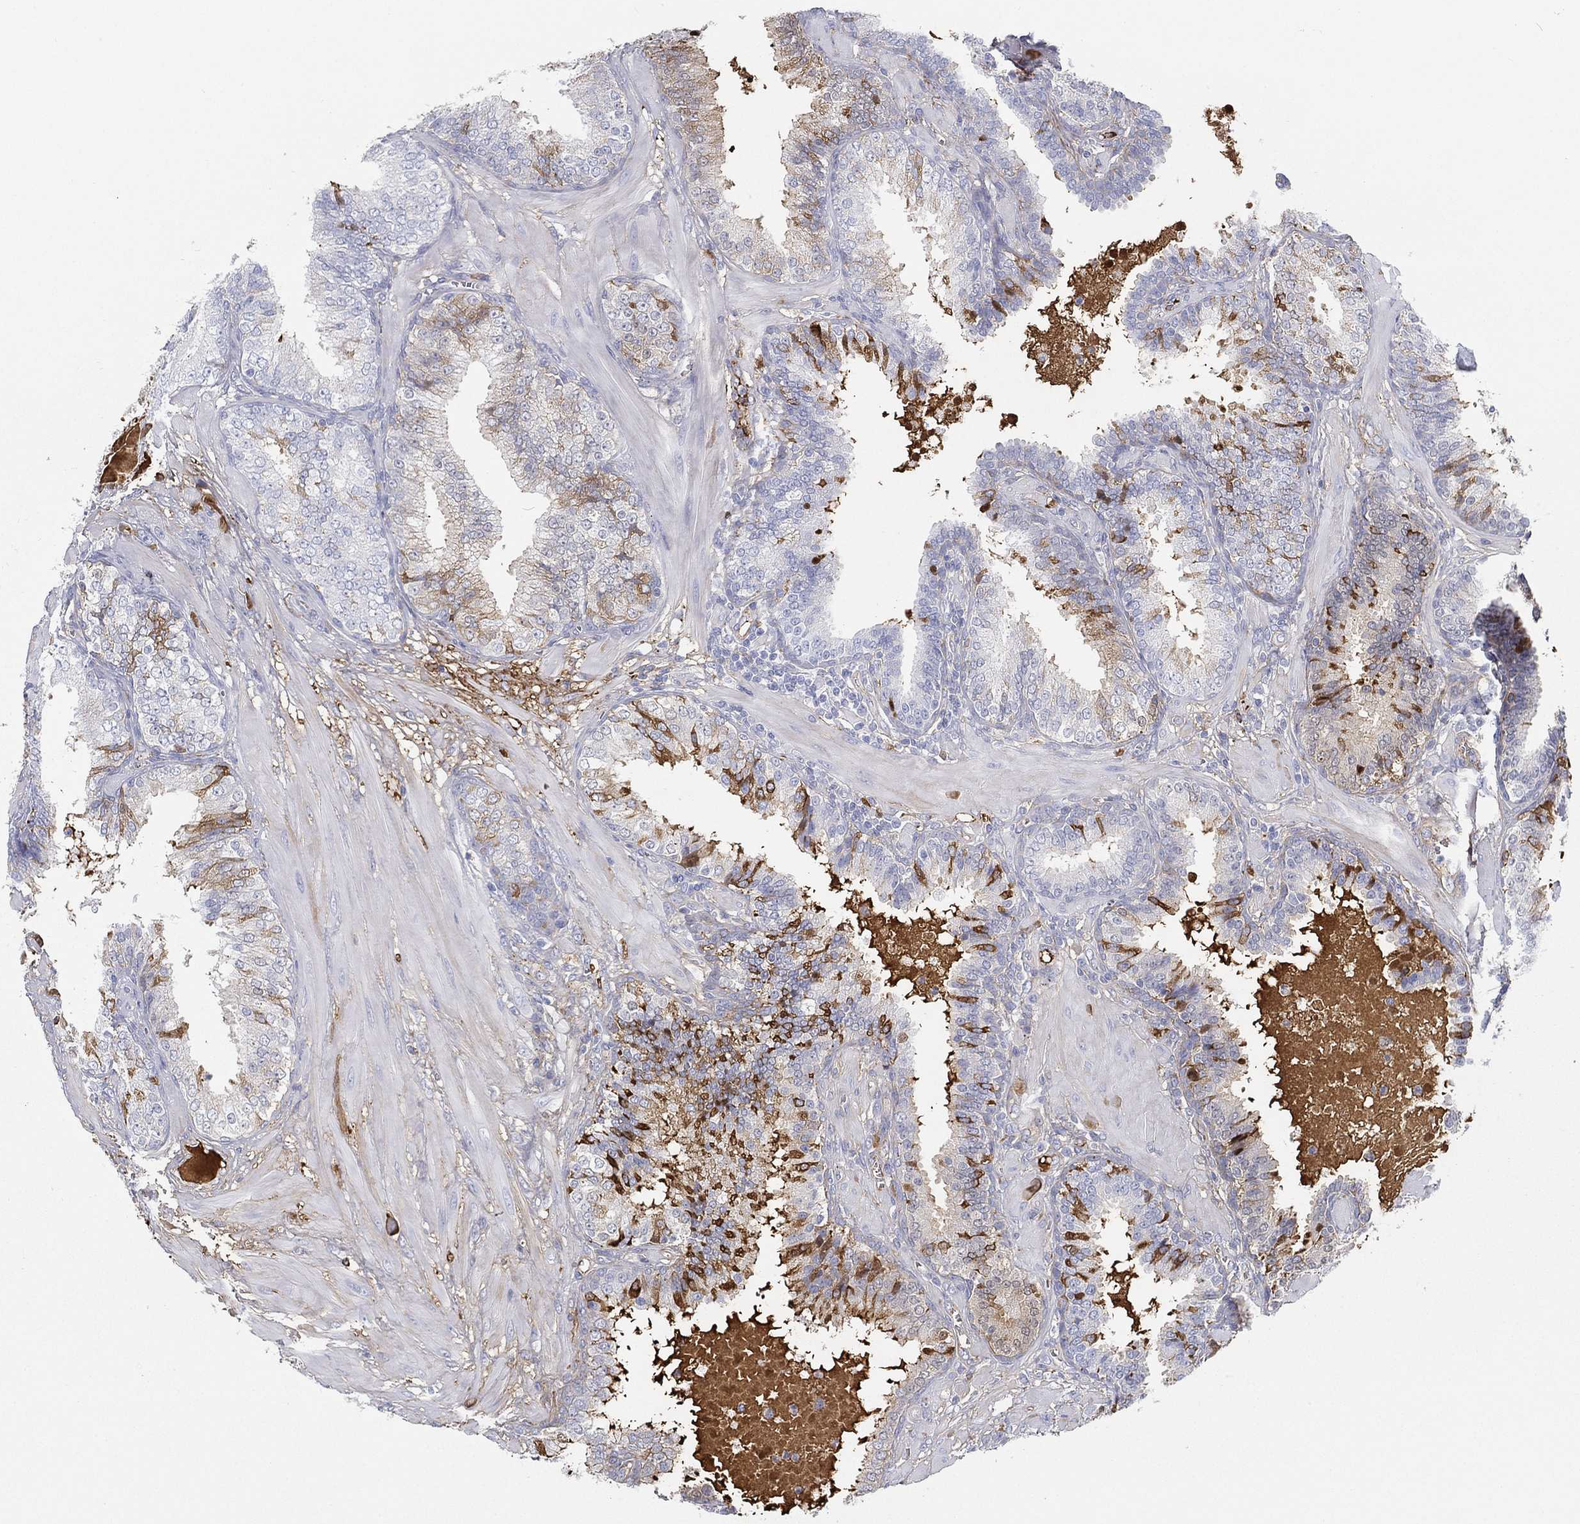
{"staining": {"intensity": "moderate", "quantity": "<25%", "location": "cytoplasmic/membranous"}, "tissue": "prostate cancer", "cell_type": "Tumor cells", "image_type": "cancer", "snomed": [{"axis": "morphology", "description": "Adenocarcinoma, NOS"}, {"axis": "topography", "description": "Prostate"}], "caption": "Human prostate adenocarcinoma stained with a protein marker shows moderate staining in tumor cells.", "gene": "IFNB1", "patient": {"sex": "male", "age": 57}}